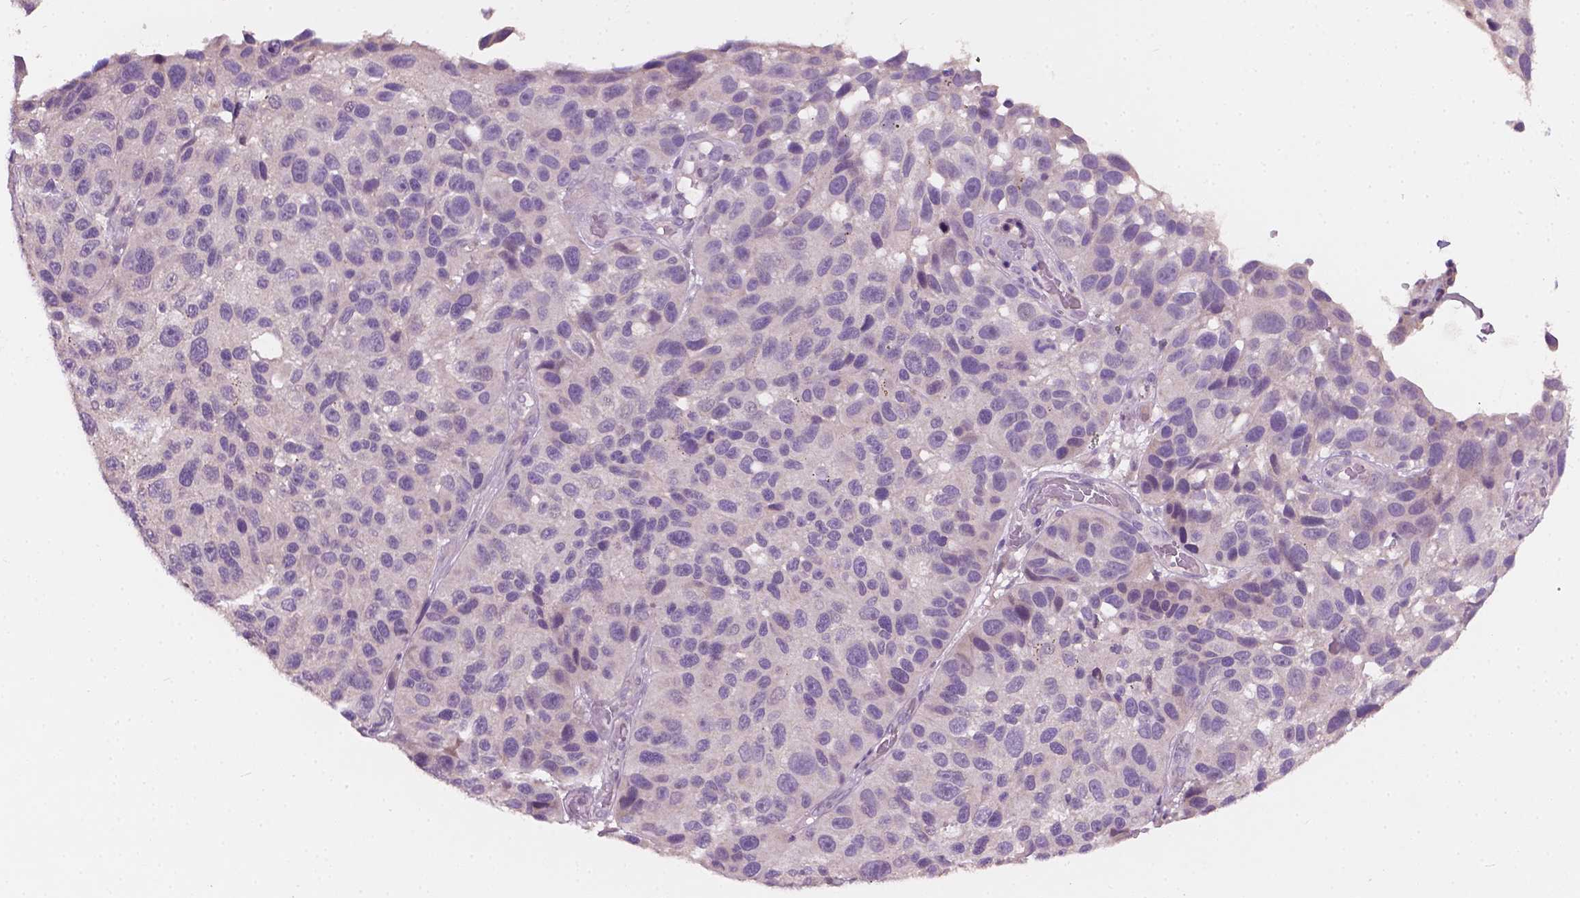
{"staining": {"intensity": "negative", "quantity": "none", "location": "none"}, "tissue": "melanoma", "cell_type": "Tumor cells", "image_type": "cancer", "snomed": [{"axis": "morphology", "description": "Malignant melanoma, NOS"}, {"axis": "topography", "description": "Skin"}], "caption": "Immunohistochemistry (IHC) image of human melanoma stained for a protein (brown), which exhibits no positivity in tumor cells. Nuclei are stained in blue.", "gene": "KRT17", "patient": {"sex": "male", "age": 53}}